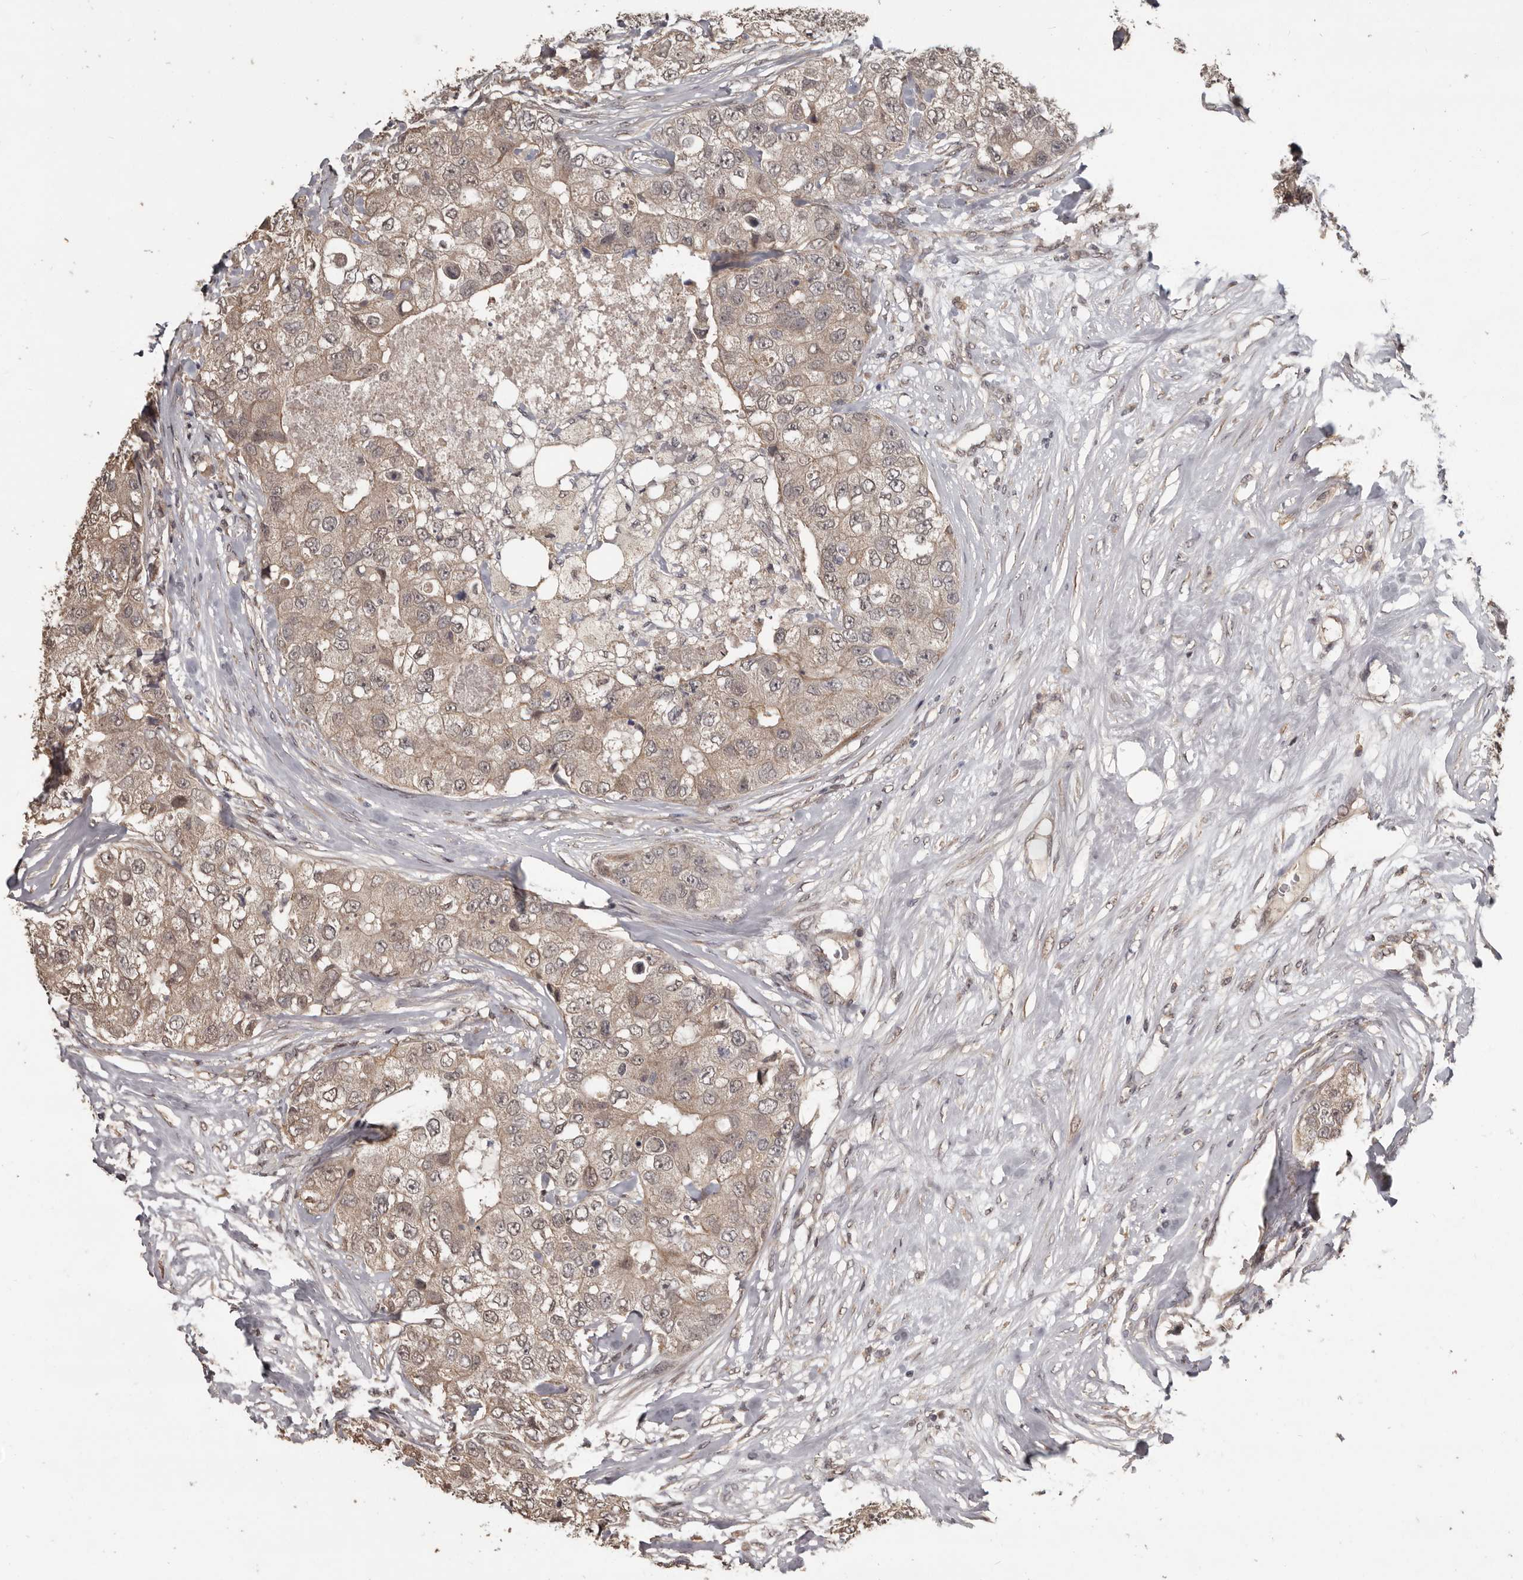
{"staining": {"intensity": "weak", "quantity": ">75%", "location": "cytoplasmic/membranous"}, "tissue": "breast cancer", "cell_type": "Tumor cells", "image_type": "cancer", "snomed": [{"axis": "morphology", "description": "Duct carcinoma"}, {"axis": "topography", "description": "Breast"}], "caption": "Human breast intraductal carcinoma stained with a brown dye demonstrates weak cytoplasmic/membranous positive expression in approximately >75% of tumor cells.", "gene": "ZFP14", "patient": {"sex": "female", "age": 62}}